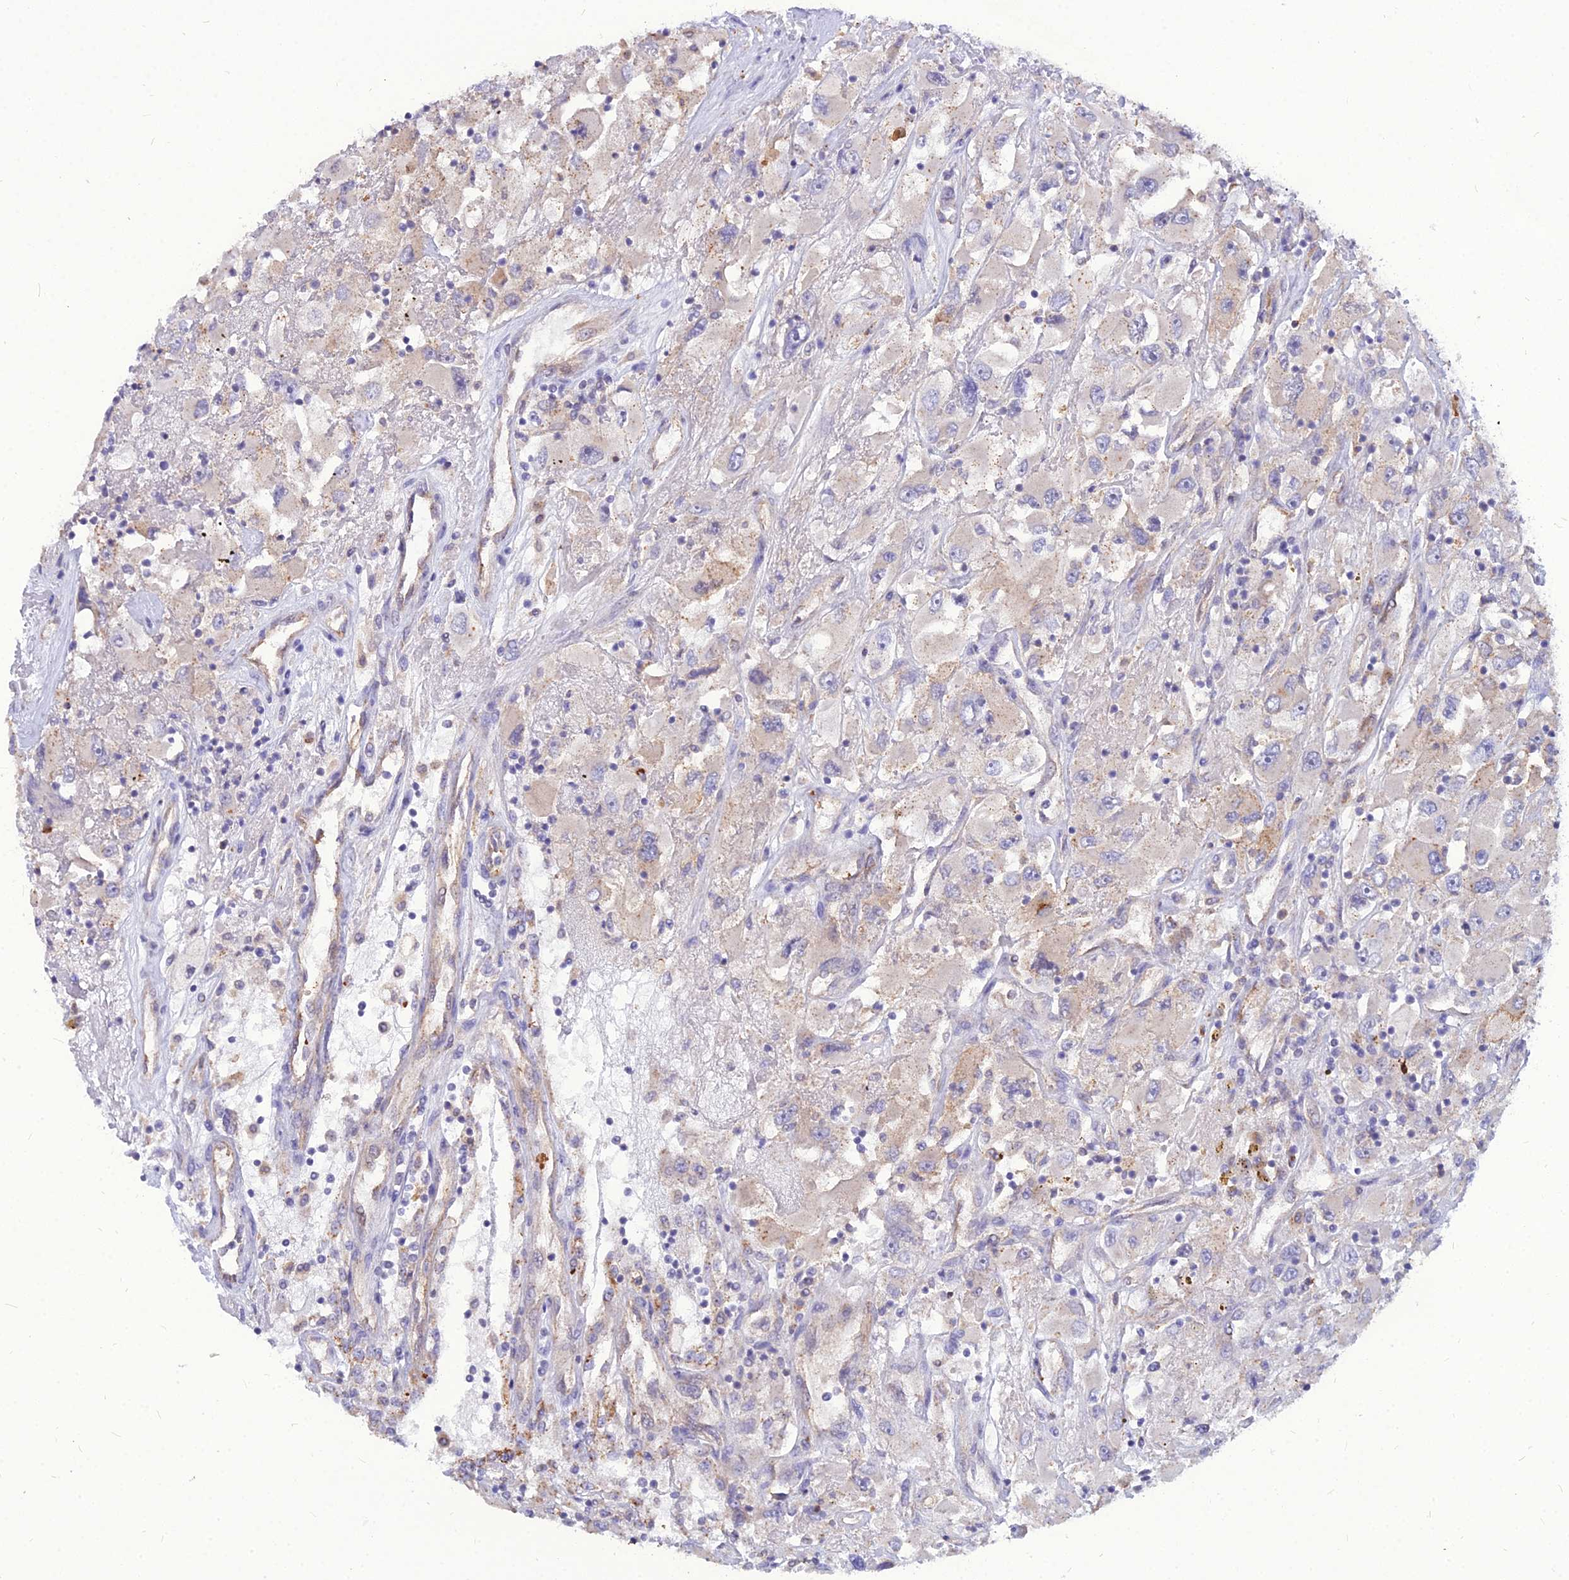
{"staining": {"intensity": "negative", "quantity": "none", "location": "none"}, "tissue": "renal cancer", "cell_type": "Tumor cells", "image_type": "cancer", "snomed": [{"axis": "morphology", "description": "Adenocarcinoma, NOS"}, {"axis": "topography", "description": "Kidney"}], "caption": "High power microscopy histopathology image of an immunohistochemistry (IHC) histopathology image of renal cancer, revealing no significant staining in tumor cells.", "gene": "PCED1B", "patient": {"sex": "female", "age": 52}}